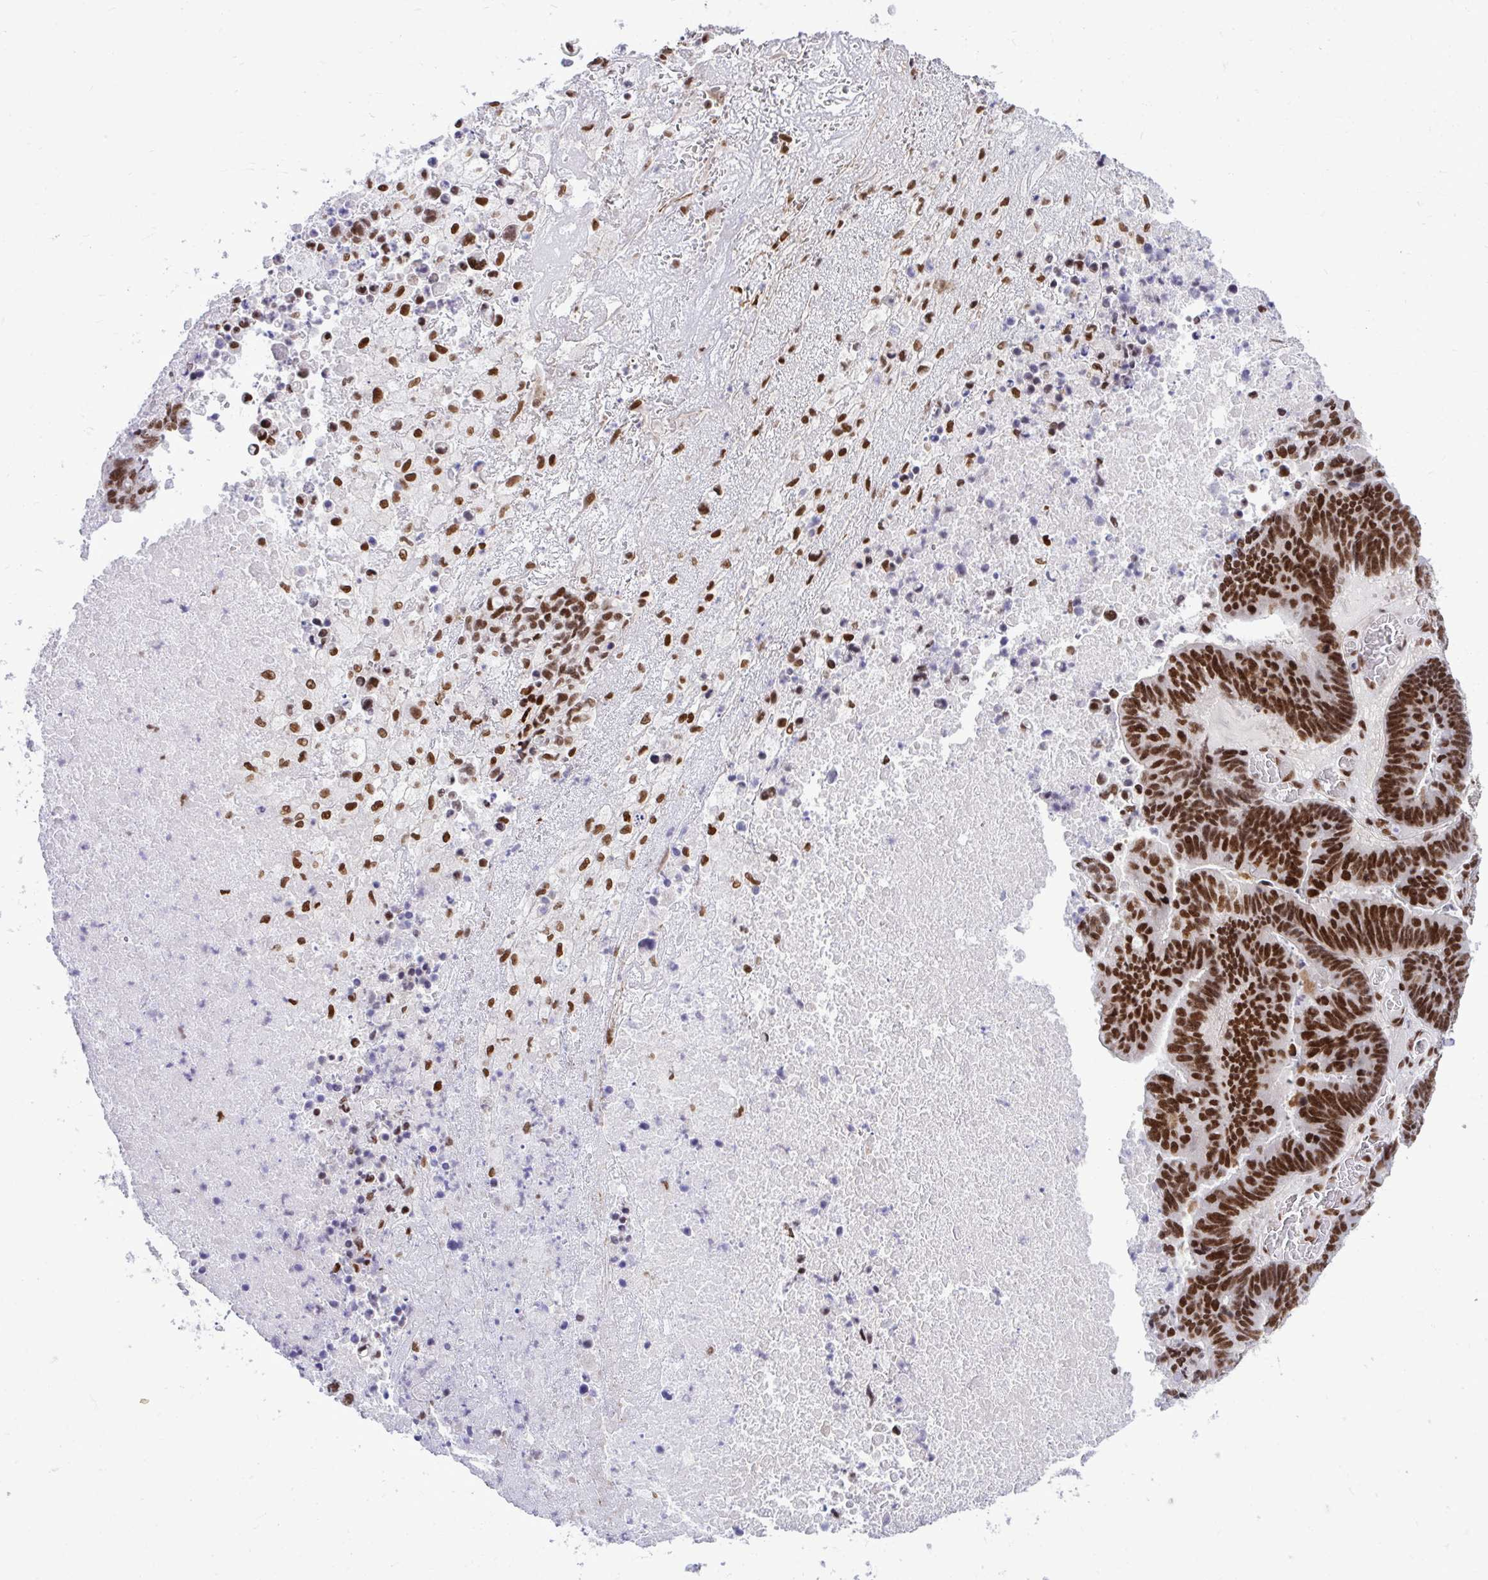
{"staining": {"intensity": "strong", "quantity": ">75%", "location": "nuclear"}, "tissue": "lung cancer", "cell_type": "Tumor cells", "image_type": "cancer", "snomed": [{"axis": "morphology", "description": "Aneuploidy"}, {"axis": "morphology", "description": "Adenocarcinoma, NOS"}, {"axis": "morphology", "description": "Adenocarcinoma primary or metastatic"}, {"axis": "topography", "description": "Lung"}], "caption": "Brown immunohistochemical staining in lung cancer exhibits strong nuclear staining in approximately >75% of tumor cells. The protein is stained brown, and the nuclei are stained in blue (DAB (3,3'-diaminobenzidine) IHC with brightfield microscopy, high magnification).", "gene": "CDYL", "patient": {"sex": "female", "age": 75}}